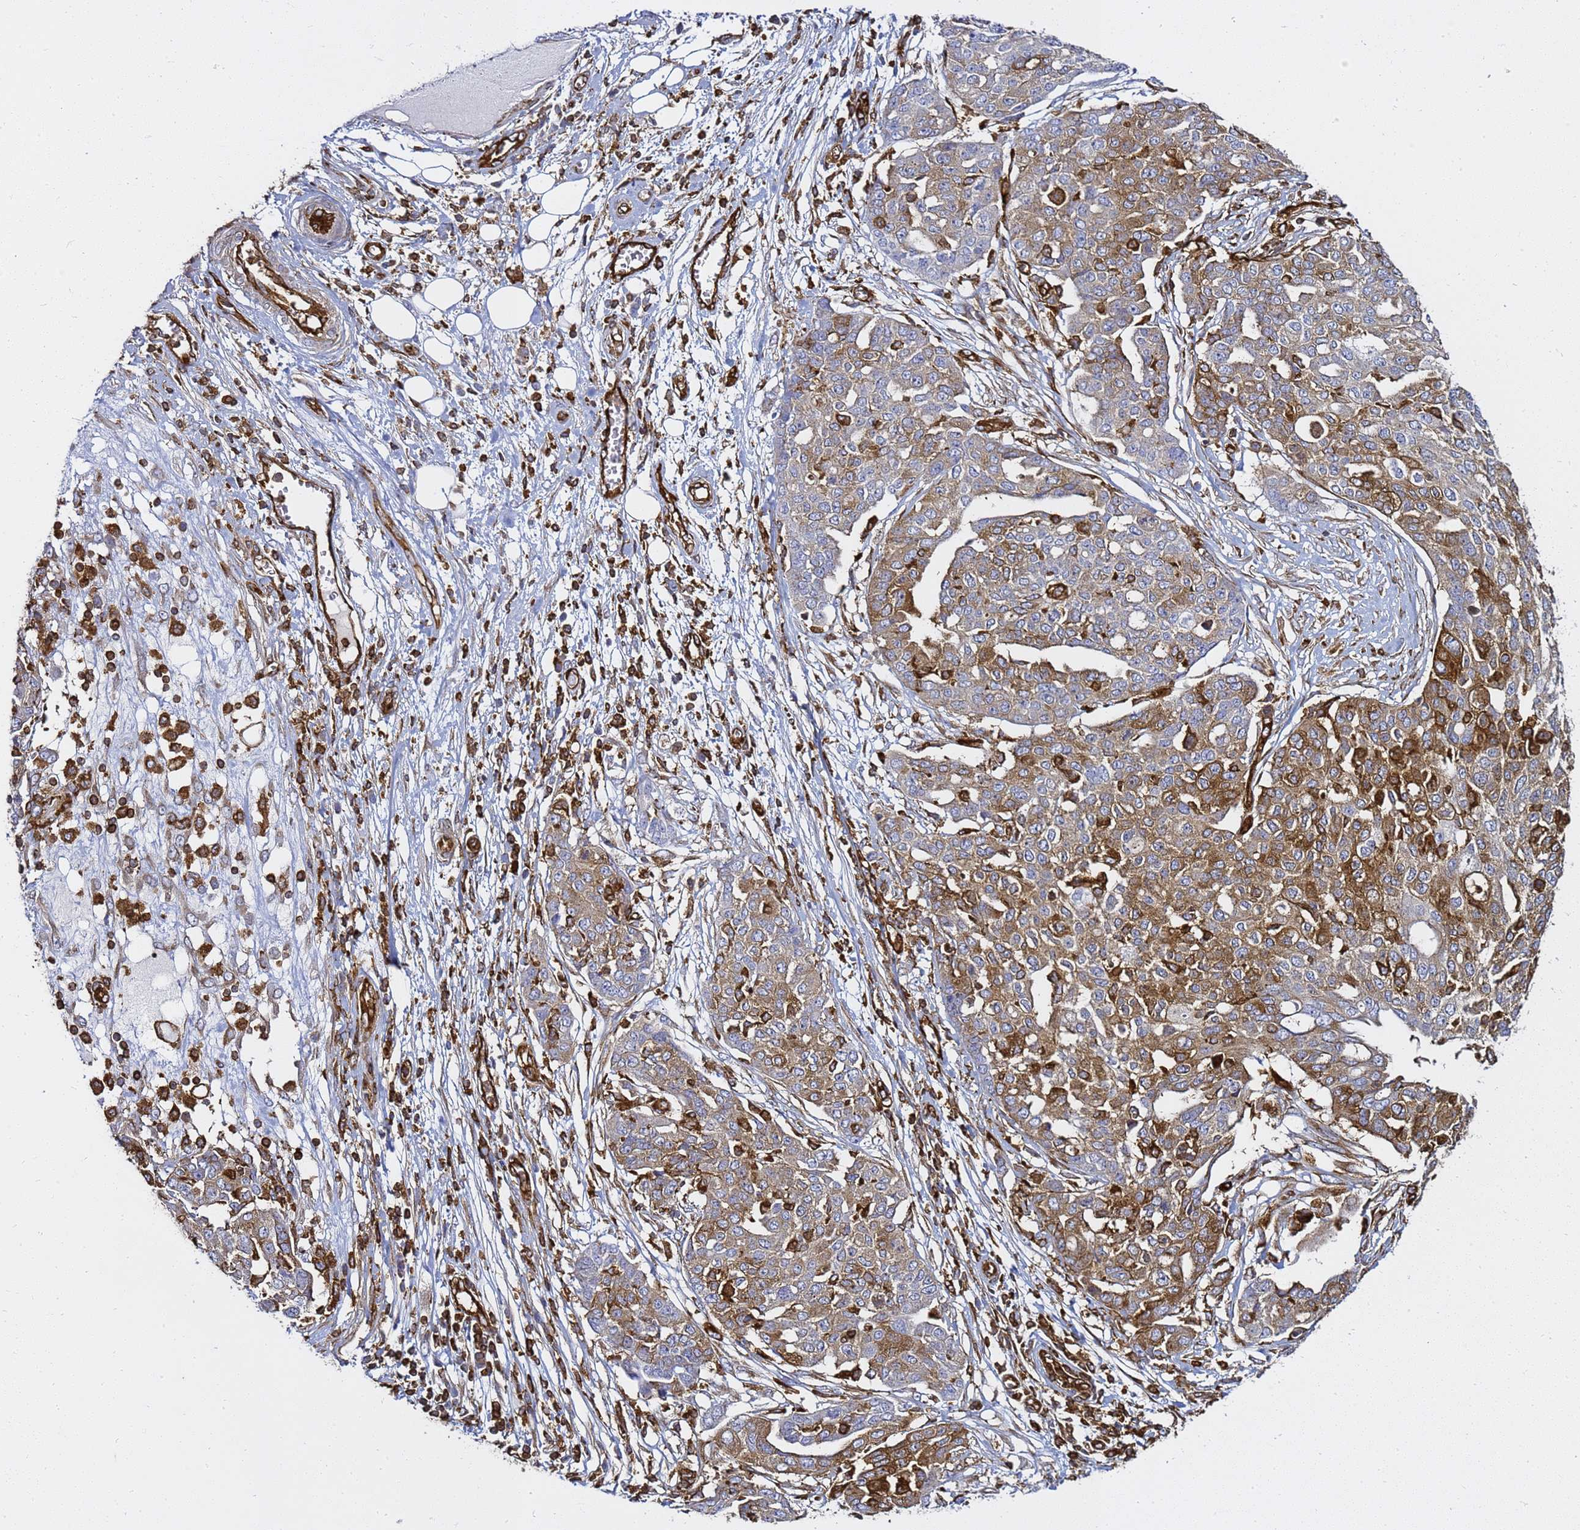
{"staining": {"intensity": "moderate", "quantity": "25%-75%", "location": "cytoplasmic/membranous"}, "tissue": "ovarian cancer", "cell_type": "Tumor cells", "image_type": "cancer", "snomed": [{"axis": "morphology", "description": "Cystadenocarcinoma, serous, NOS"}, {"axis": "topography", "description": "Soft tissue"}, {"axis": "topography", "description": "Ovary"}], "caption": "DAB (3,3'-diaminobenzidine) immunohistochemical staining of ovarian cancer (serous cystadenocarcinoma) reveals moderate cytoplasmic/membranous protein expression in approximately 25%-75% of tumor cells.", "gene": "ZBTB8OS", "patient": {"sex": "female", "age": 57}}